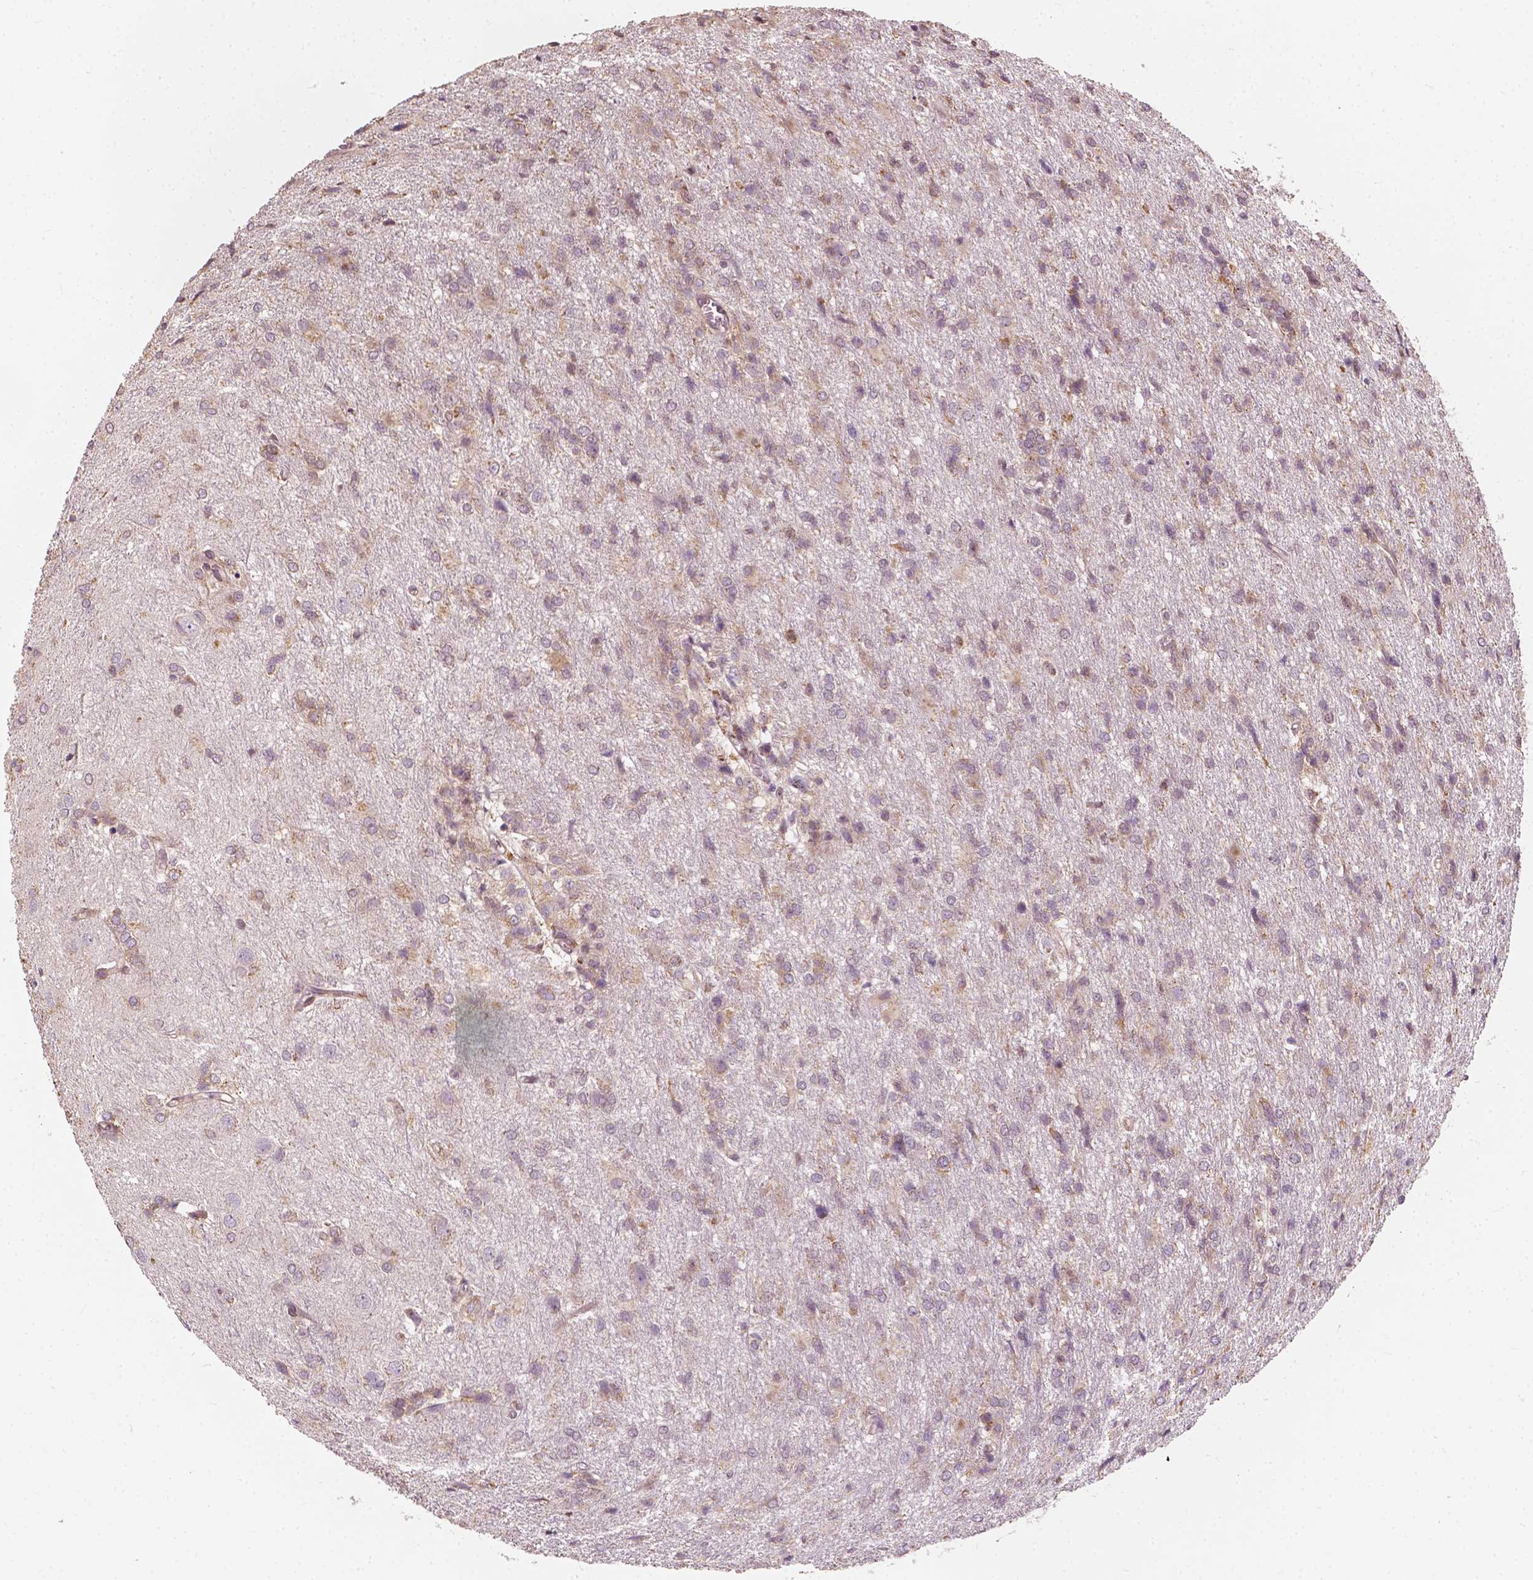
{"staining": {"intensity": "weak", "quantity": "<25%", "location": "cytoplasmic/membranous"}, "tissue": "glioma", "cell_type": "Tumor cells", "image_type": "cancer", "snomed": [{"axis": "morphology", "description": "Glioma, malignant, High grade"}, {"axis": "topography", "description": "Brain"}], "caption": "Glioma was stained to show a protein in brown. There is no significant expression in tumor cells.", "gene": "G3BP1", "patient": {"sex": "male", "age": 68}}